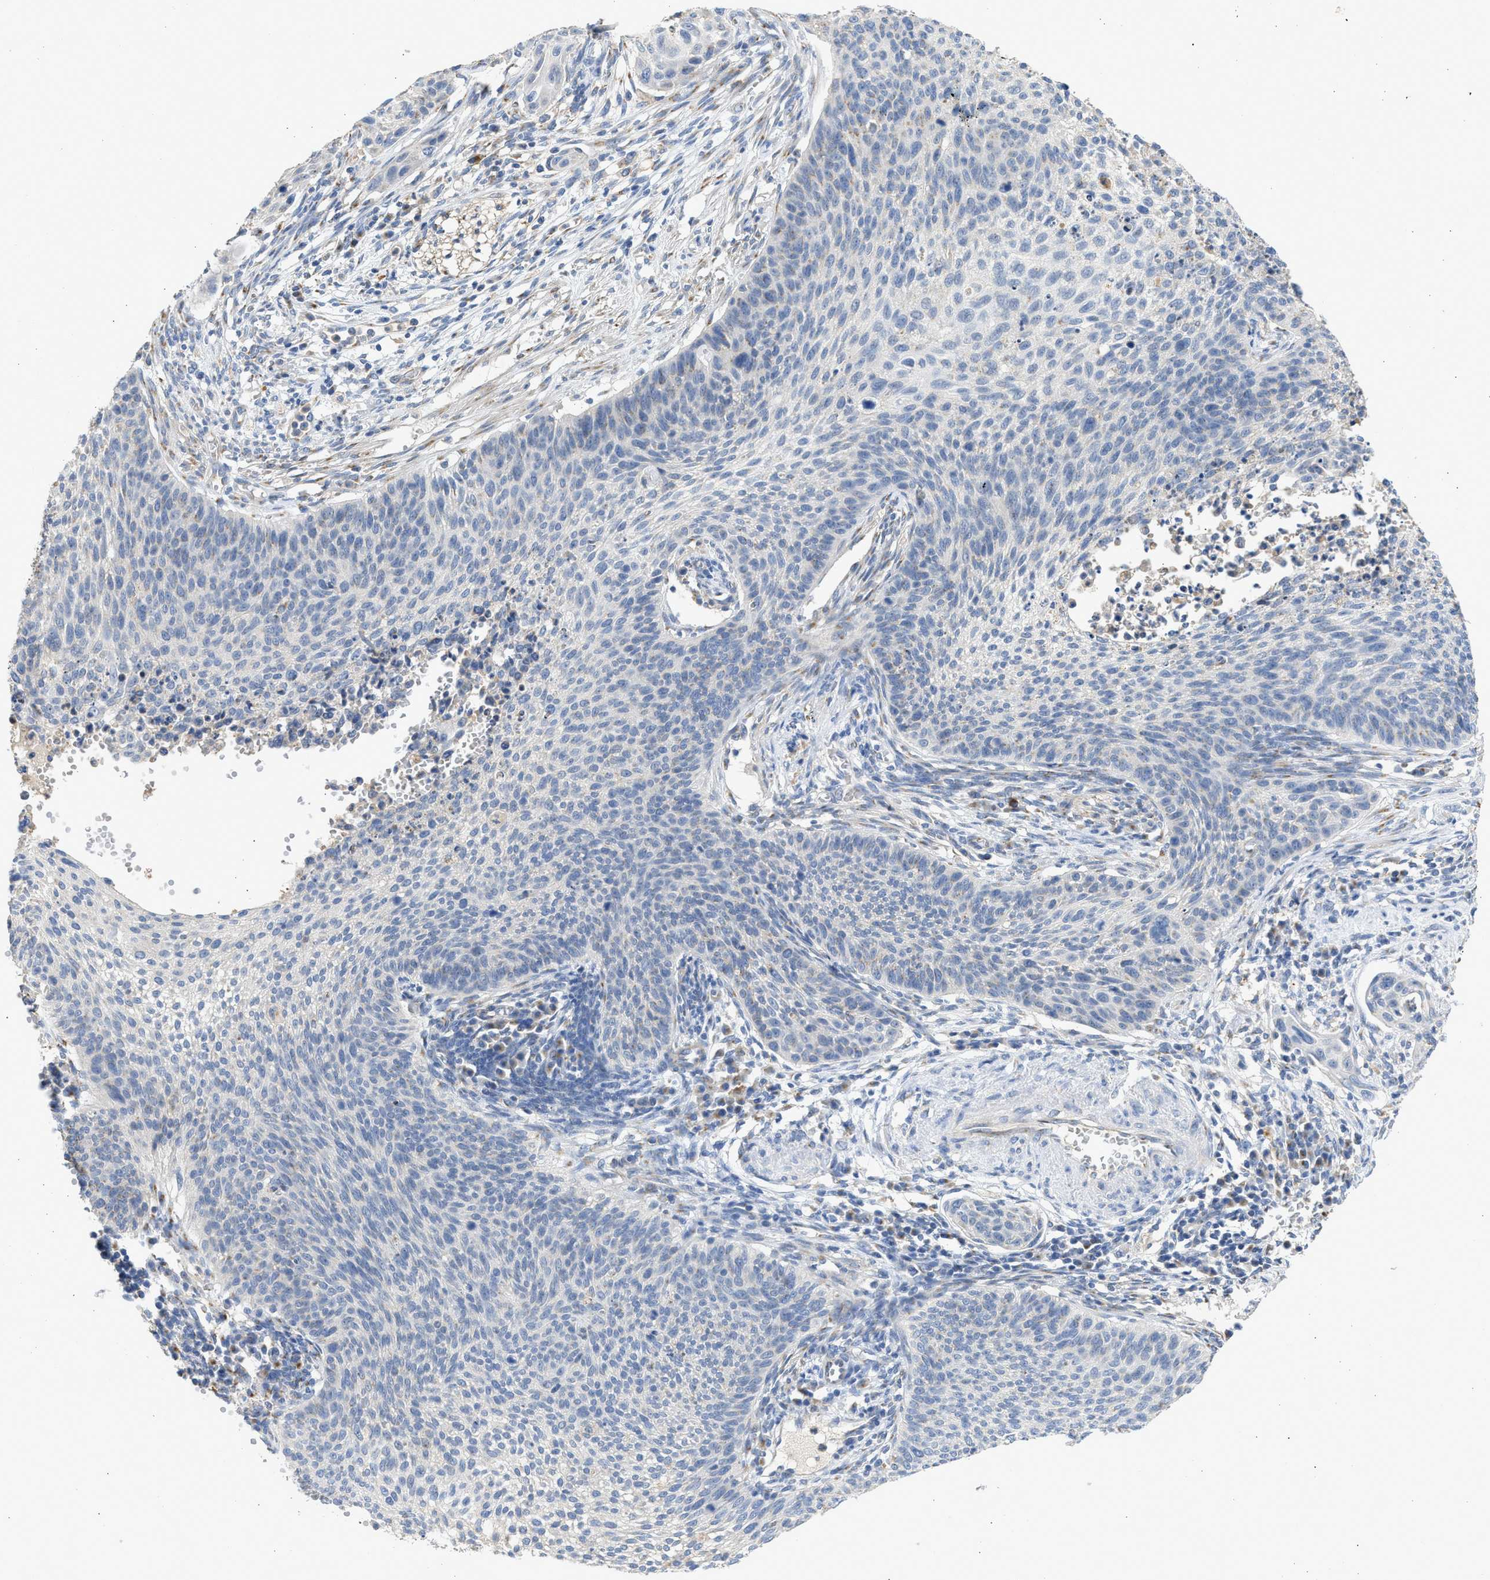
{"staining": {"intensity": "negative", "quantity": "none", "location": "none"}, "tissue": "cervical cancer", "cell_type": "Tumor cells", "image_type": "cancer", "snomed": [{"axis": "morphology", "description": "Squamous cell carcinoma, NOS"}, {"axis": "topography", "description": "Cervix"}], "caption": "This is an immunohistochemistry (IHC) histopathology image of human cervical squamous cell carcinoma. There is no positivity in tumor cells.", "gene": "IPO8", "patient": {"sex": "female", "age": 70}}